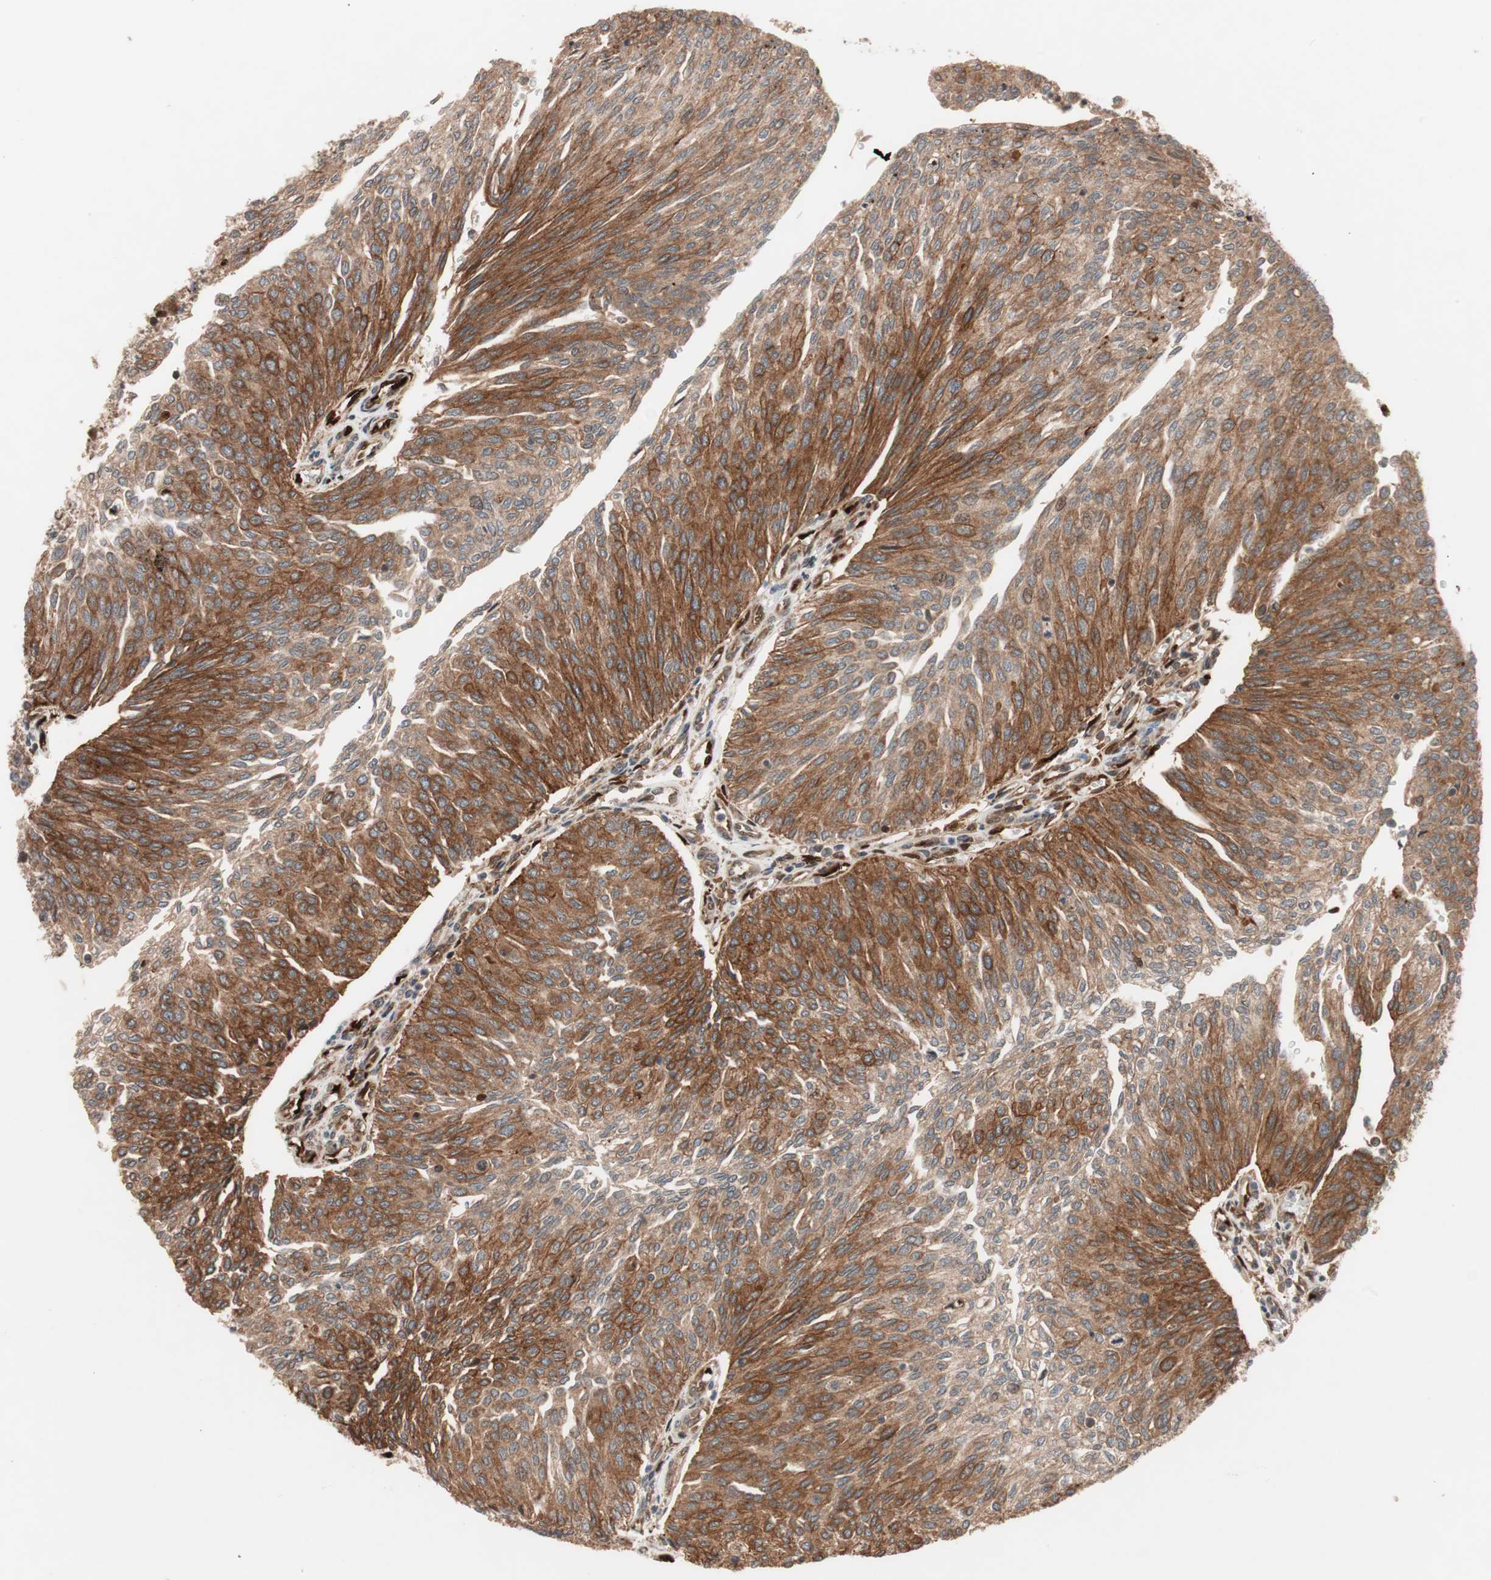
{"staining": {"intensity": "strong", "quantity": ">75%", "location": "cytoplasmic/membranous"}, "tissue": "urothelial cancer", "cell_type": "Tumor cells", "image_type": "cancer", "snomed": [{"axis": "morphology", "description": "Urothelial carcinoma, Low grade"}, {"axis": "topography", "description": "Urinary bladder"}], "caption": "The immunohistochemical stain highlights strong cytoplasmic/membranous positivity in tumor cells of low-grade urothelial carcinoma tissue. The staining was performed using DAB (3,3'-diaminobenzidine), with brown indicating positive protein expression. Nuclei are stained blue with hematoxylin.", "gene": "NF2", "patient": {"sex": "female", "age": 79}}